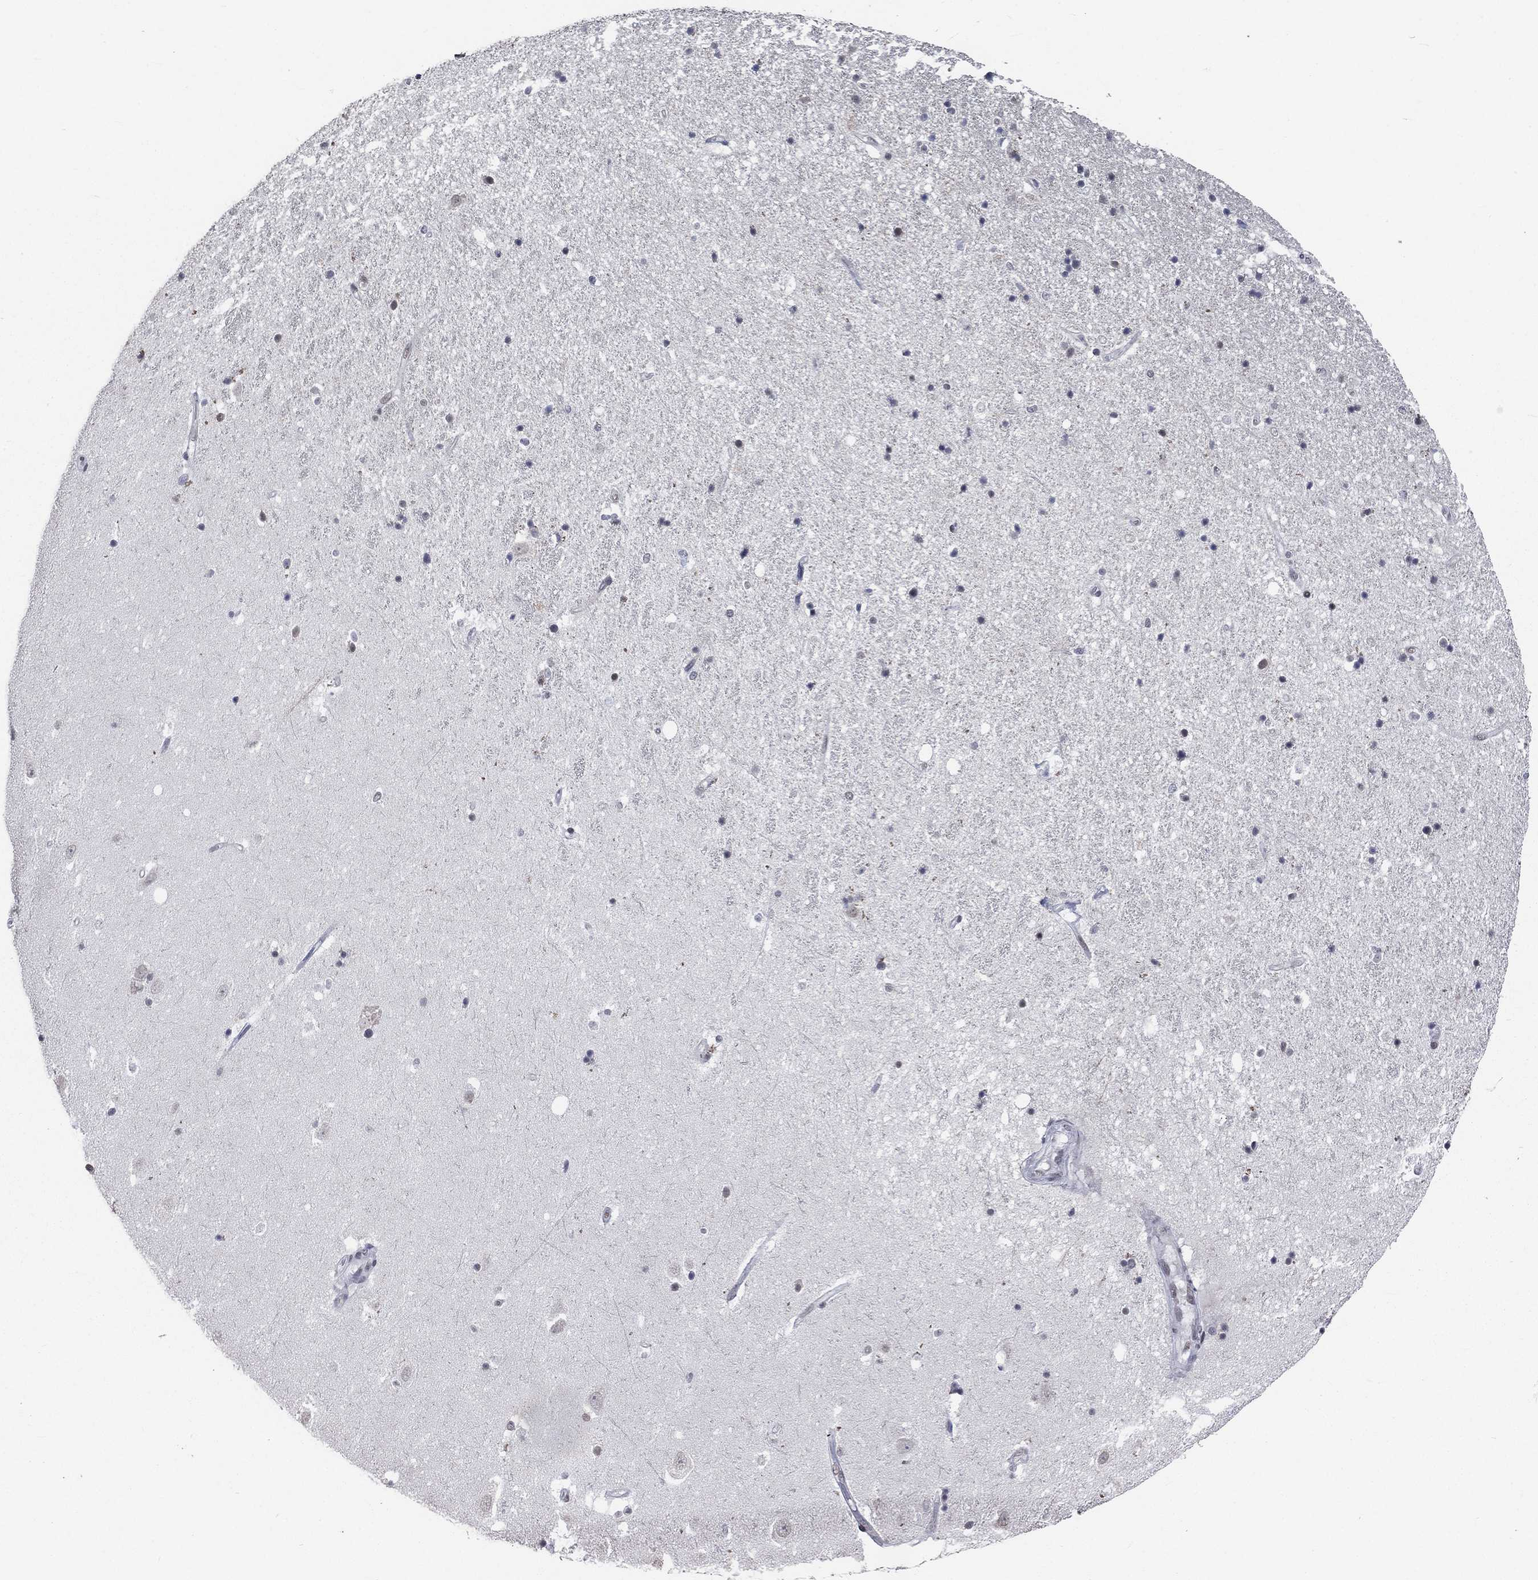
{"staining": {"intensity": "weak", "quantity": "<25%", "location": "nuclear"}, "tissue": "hippocampus", "cell_type": "Glial cells", "image_type": "normal", "snomed": [{"axis": "morphology", "description": "Normal tissue, NOS"}, {"axis": "topography", "description": "Hippocampus"}], "caption": "Glial cells show no significant positivity in benign hippocampus. (DAB immunohistochemistry (IHC) visualized using brightfield microscopy, high magnification).", "gene": "HCFC1", "patient": {"sex": "male", "age": 49}}